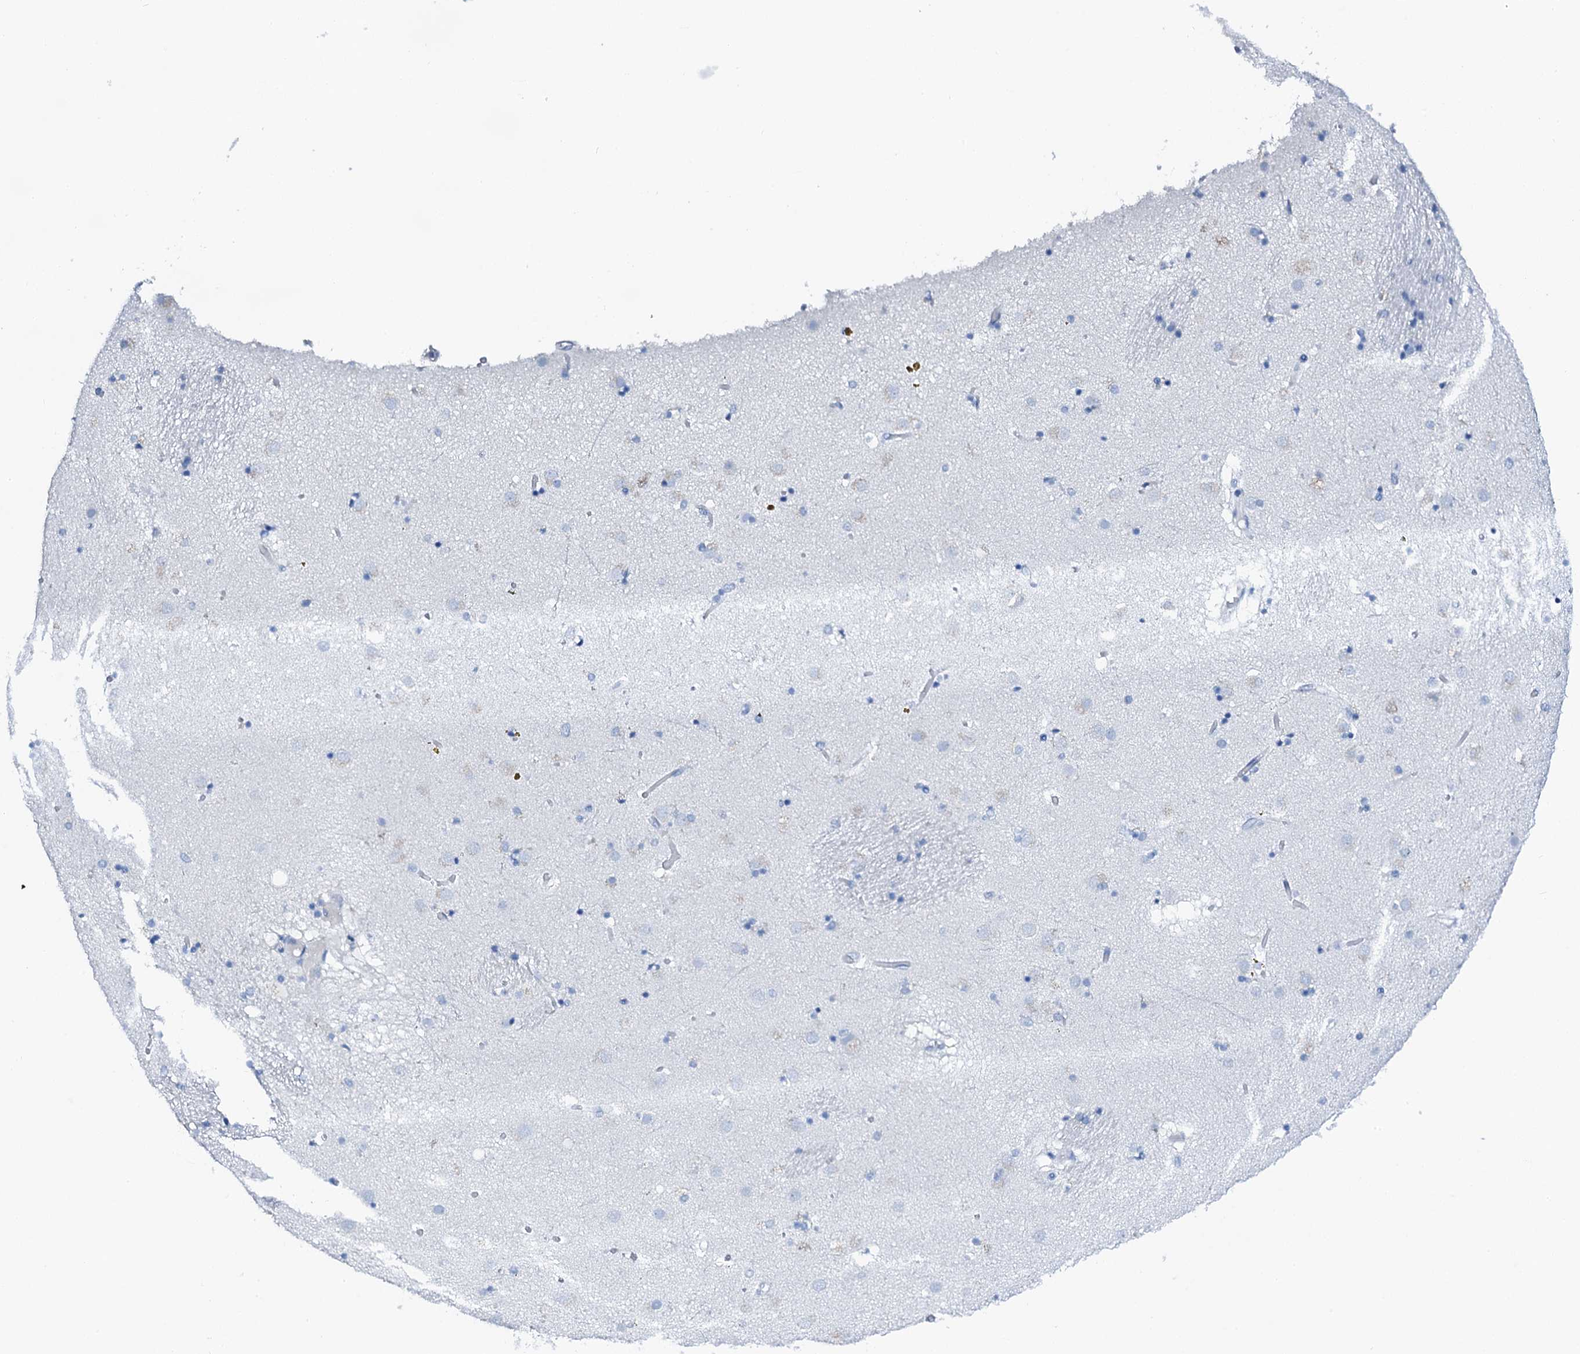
{"staining": {"intensity": "negative", "quantity": "none", "location": "none"}, "tissue": "caudate", "cell_type": "Glial cells", "image_type": "normal", "snomed": [{"axis": "morphology", "description": "Normal tissue, NOS"}, {"axis": "topography", "description": "Lateral ventricle wall"}], "caption": "Human caudate stained for a protein using immunohistochemistry (IHC) displays no staining in glial cells.", "gene": "PTH", "patient": {"sex": "male", "age": 70}}